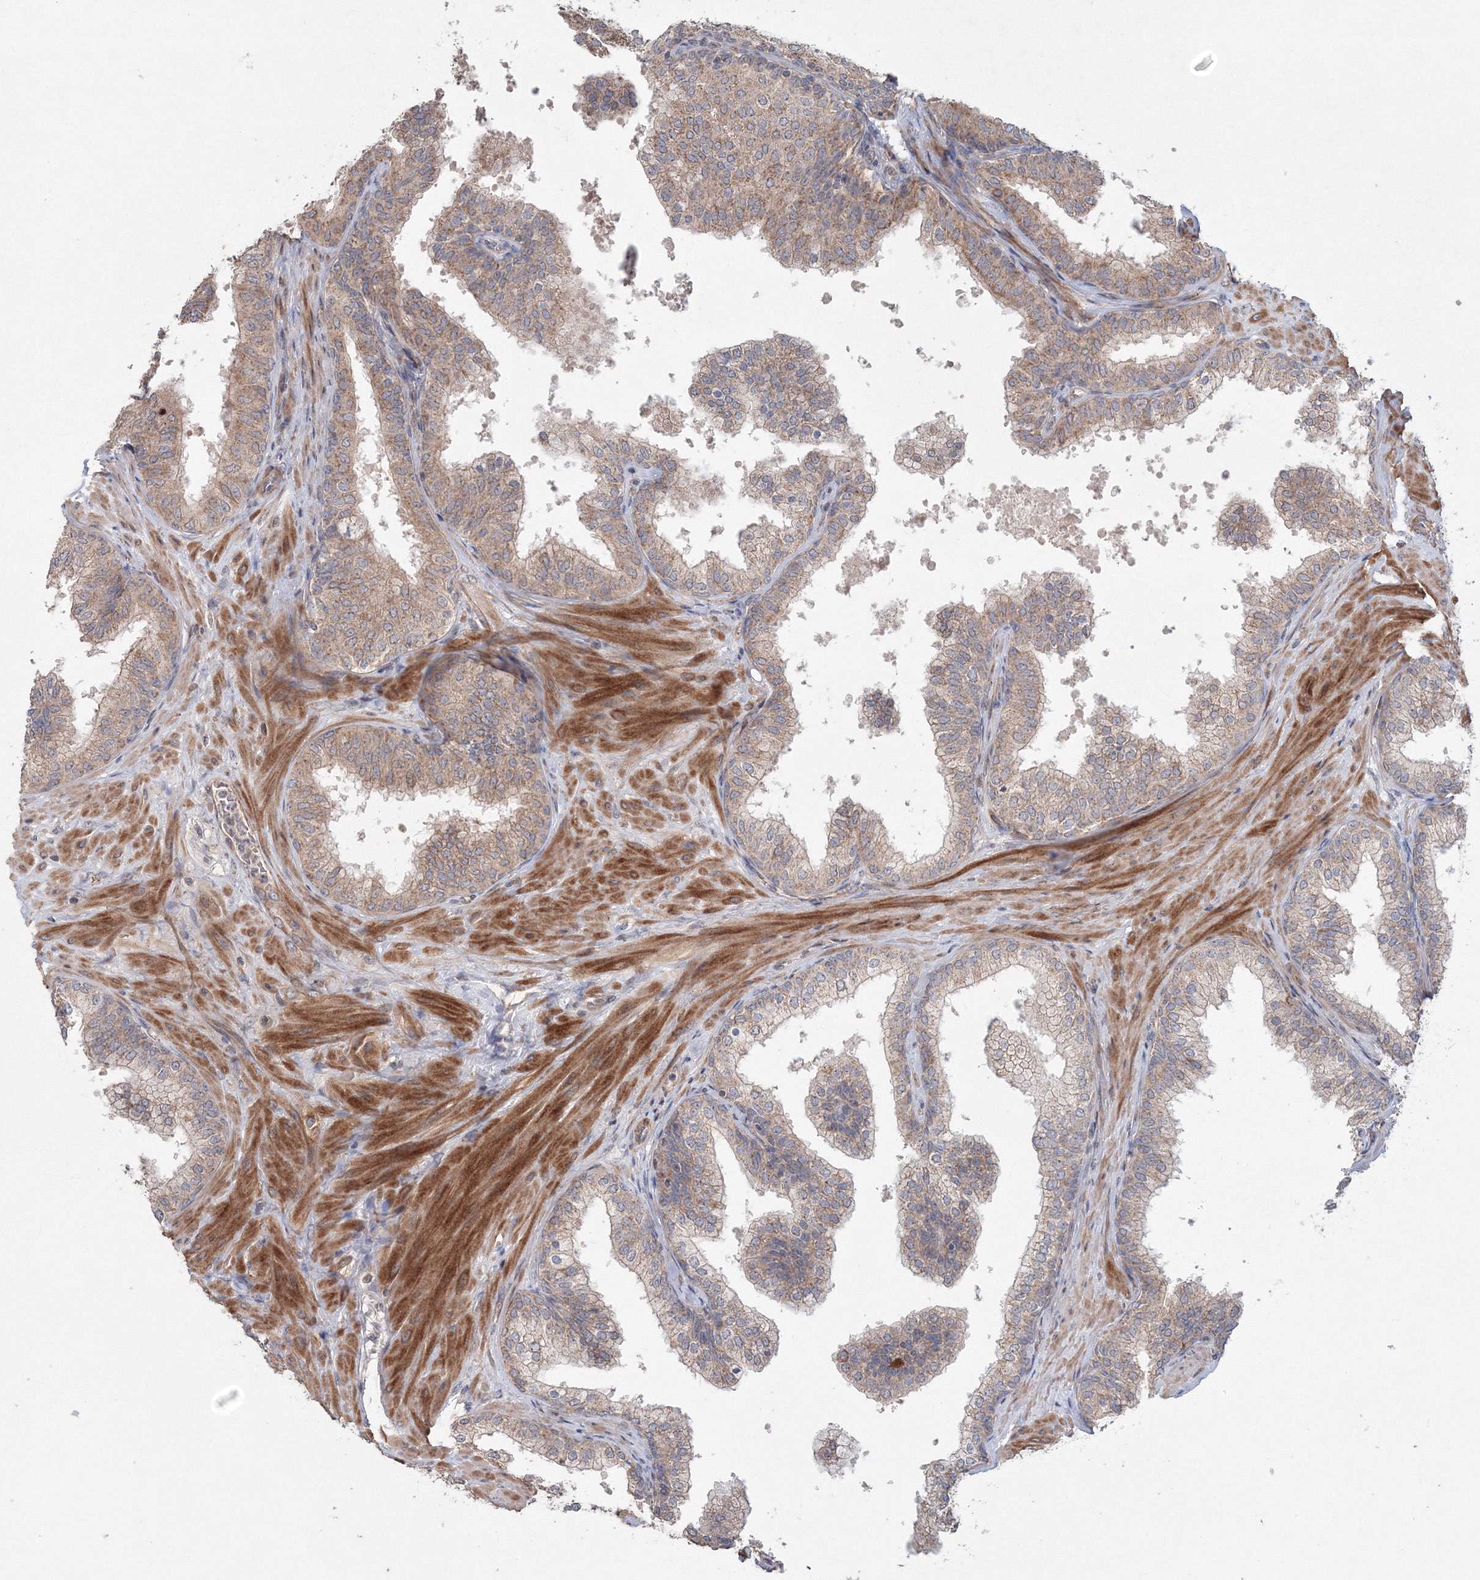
{"staining": {"intensity": "weak", "quantity": ">75%", "location": "cytoplasmic/membranous"}, "tissue": "prostate", "cell_type": "Glandular cells", "image_type": "normal", "snomed": [{"axis": "morphology", "description": "Normal tissue, NOS"}, {"axis": "topography", "description": "Prostate"}], "caption": "Glandular cells show low levels of weak cytoplasmic/membranous expression in approximately >75% of cells in unremarkable prostate. (Brightfield microscopy of DAB IHC at high magnification).", "gene": "NOA1", "patient": {"sex": "male", "age": 60}}